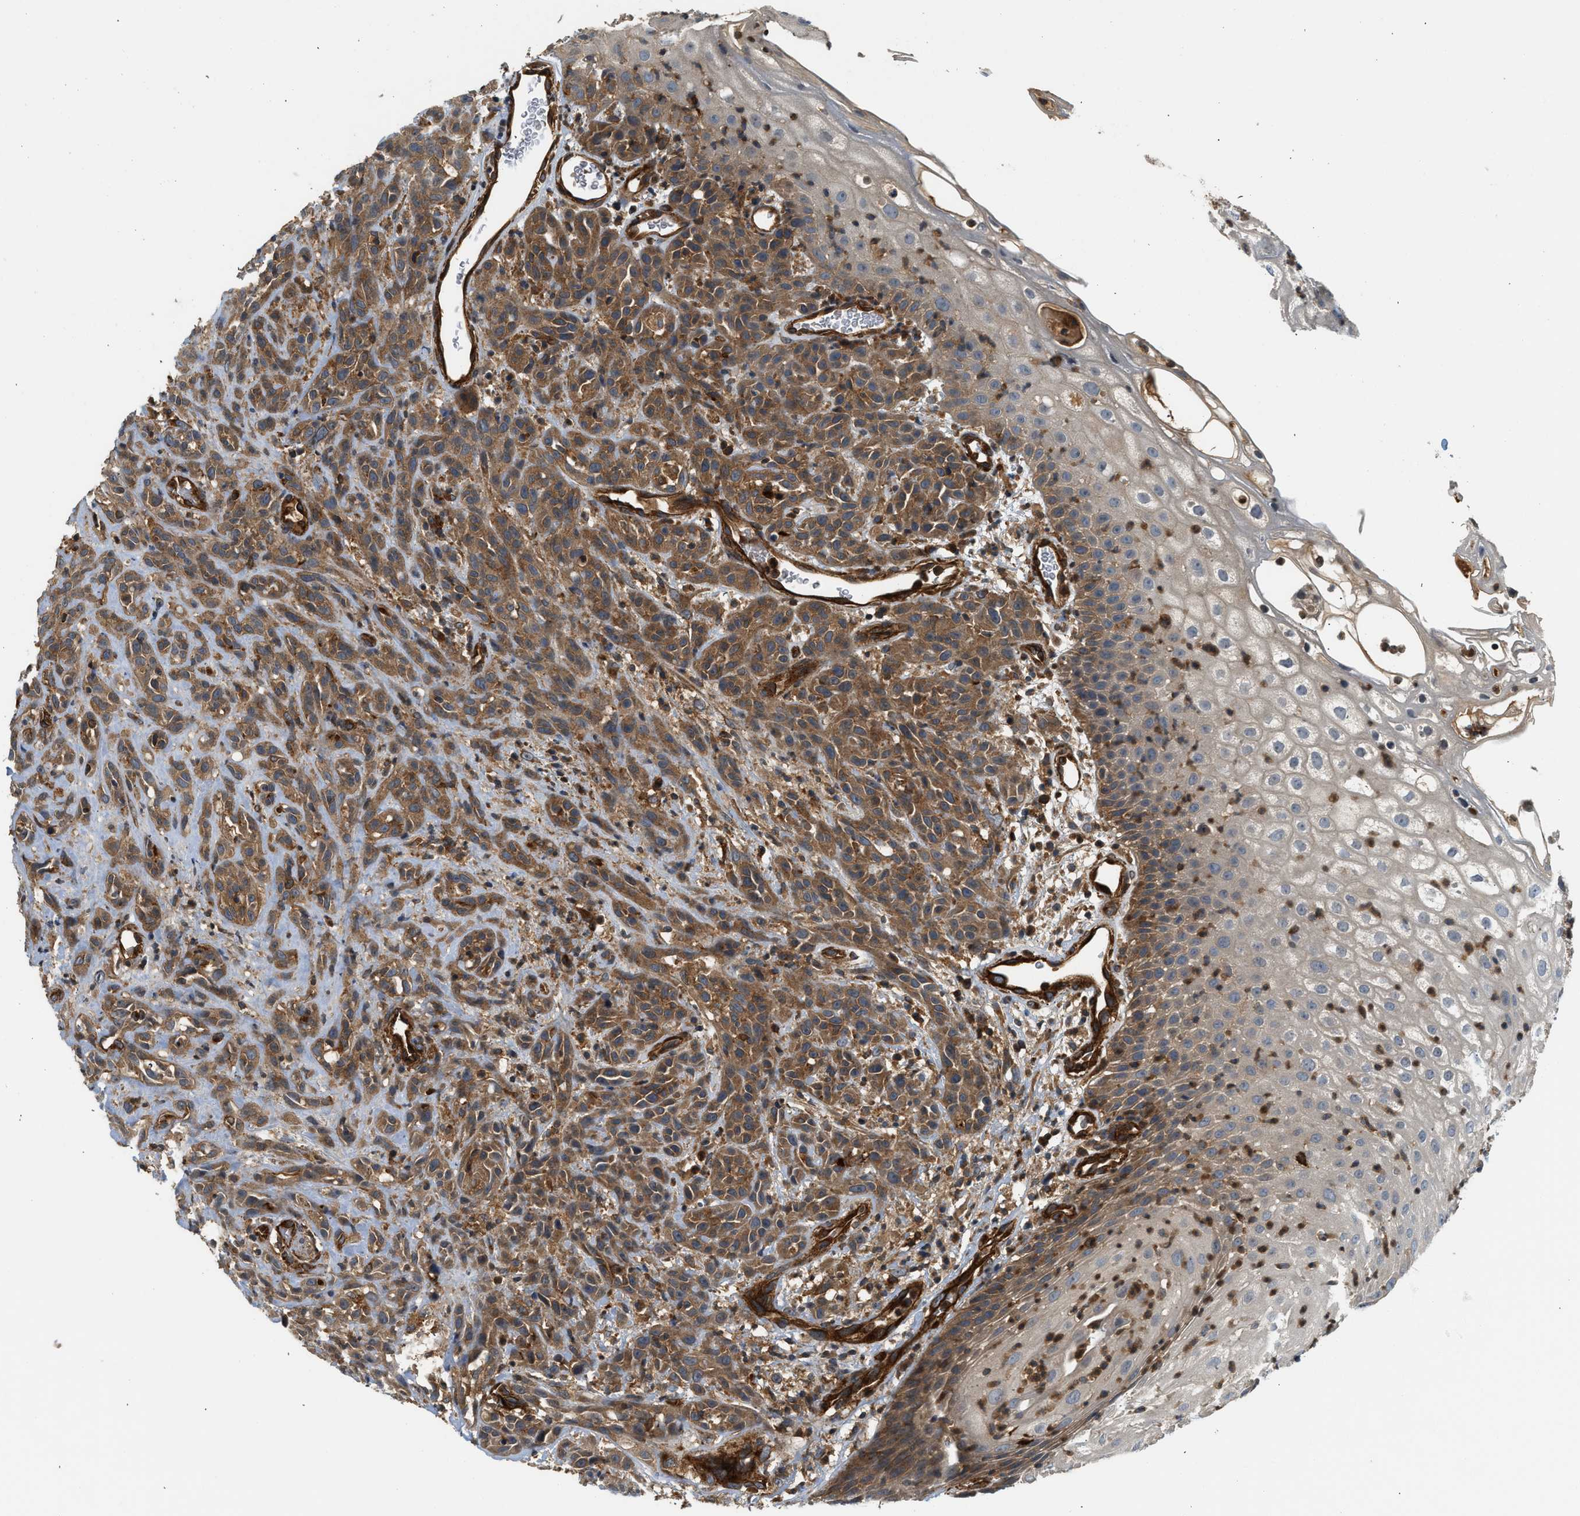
{"staining": {"intensity": "moderate", "quantity": ">75%", "location": "cytoplasmic/membranous"}, "tissue": "head and neck cancer", "cell_type": "Tumor cells", "image_type": "cancer", "snomed": [{"axis": "morphology", "description": "Normal tissue, NOS"}, {"axis": "morphology", "description": "Squamous cell carcinoma, NOS"}, {"axis": "topography", "description": "Cartilage tissue"}, {"axis": "topography", "description": "Head-Neck"}], "caption": "Head and neck cancer (squamous cell carcinoma) stained with a protein marker exhibits moderate staining in tumor cells.", "gene": "HIP1", "patient": {"sex": "male", "age": 62}}